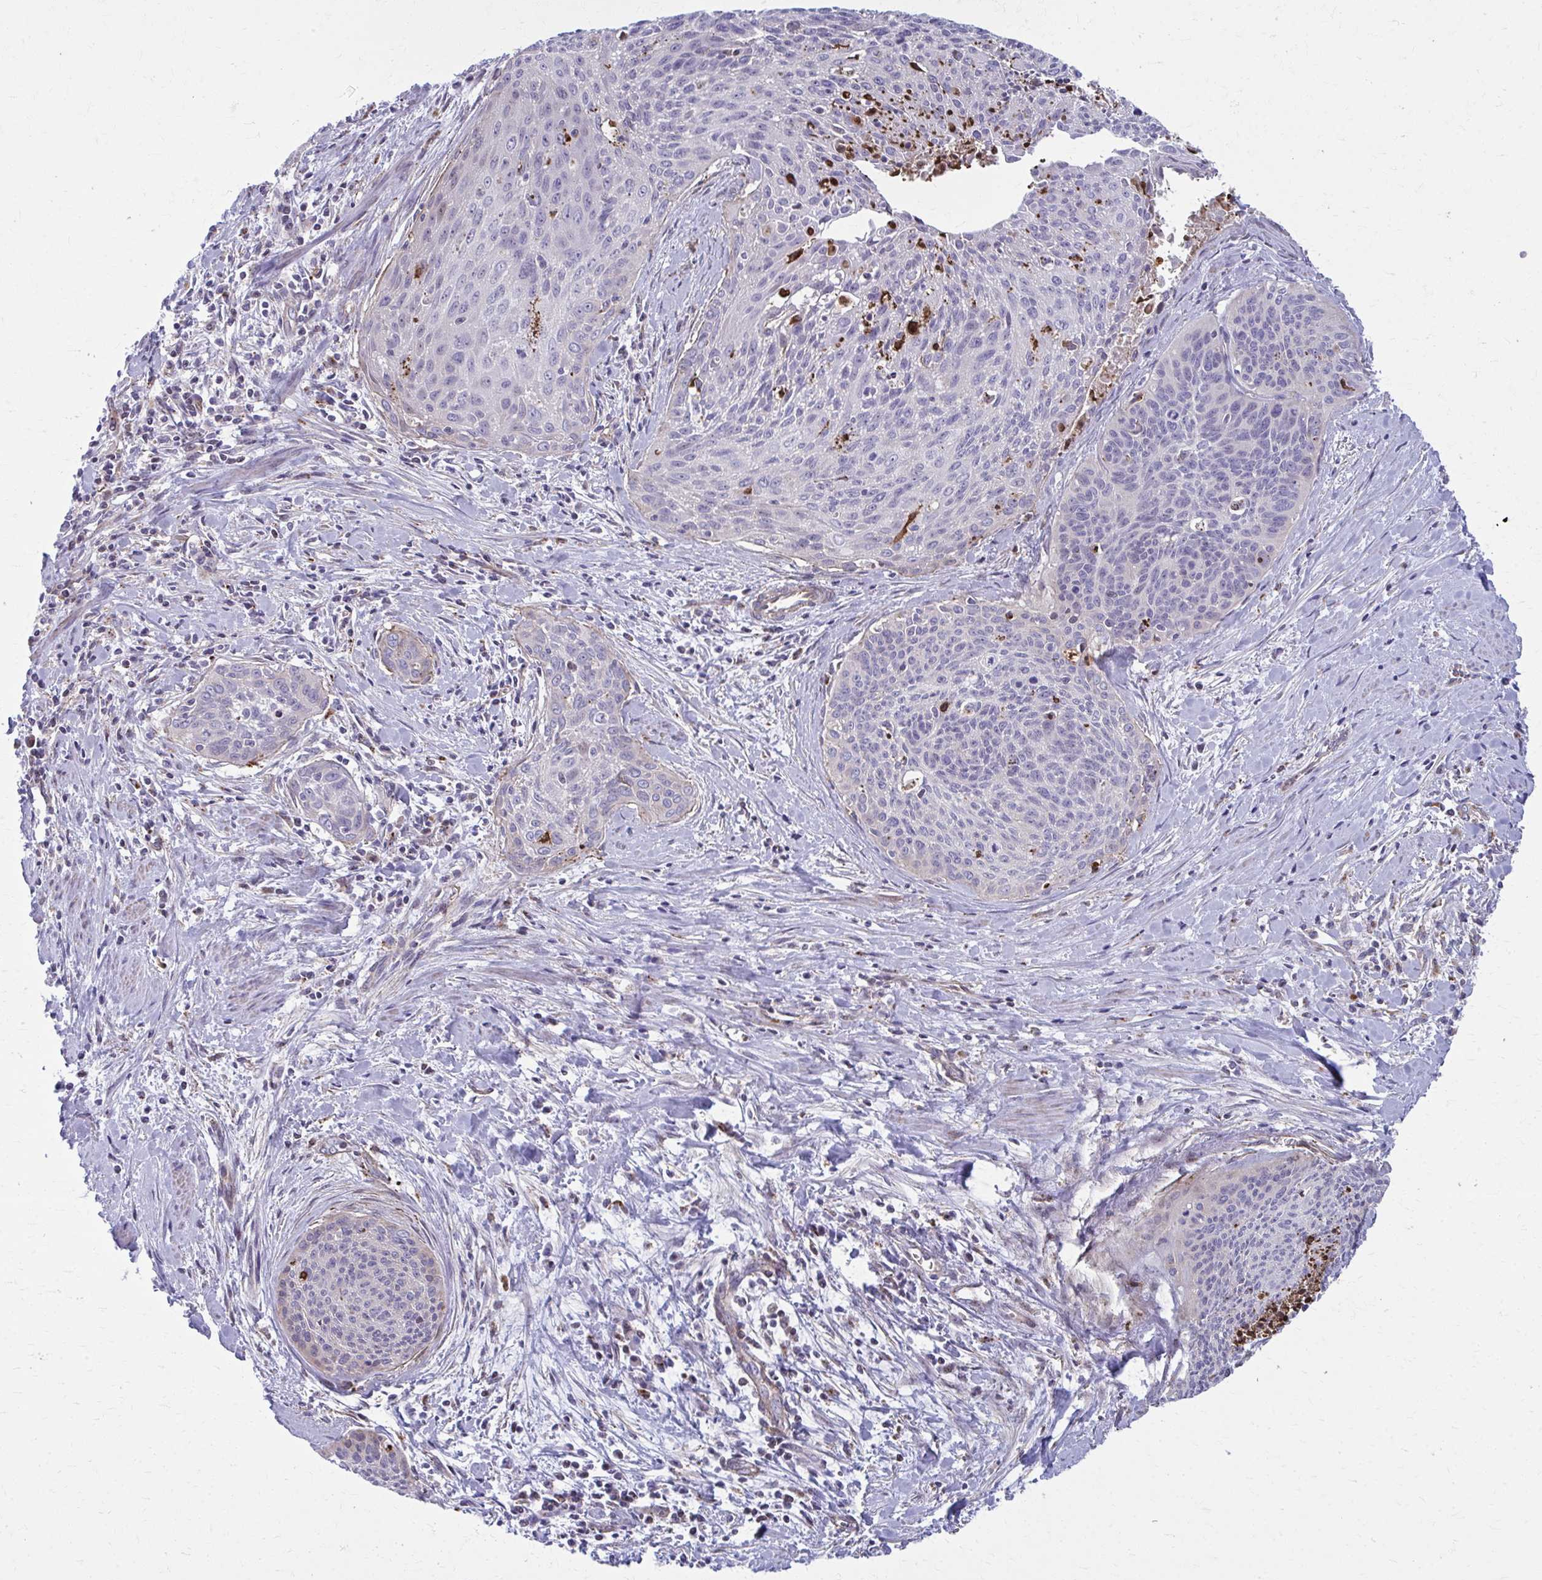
{"staining": {"intensity": "negative", "quantity": "none", "location": "none"}, "tissue": "cervical cancer", "cell_type": "Tumor cells", "image_type": "cancer", "snomed": [{"axis": "morphology", "description": "Squamous cell carcinoma, NOS"}, {"axis": "topography", "description": "Cervix"}], "caption": "This is an IHC photomicrograph of human cervical squamous cell carcinoma. There is no expression in tumor cells.", "gene": "LRRC4B", "patient": {"sex": "female", "age": 55}}